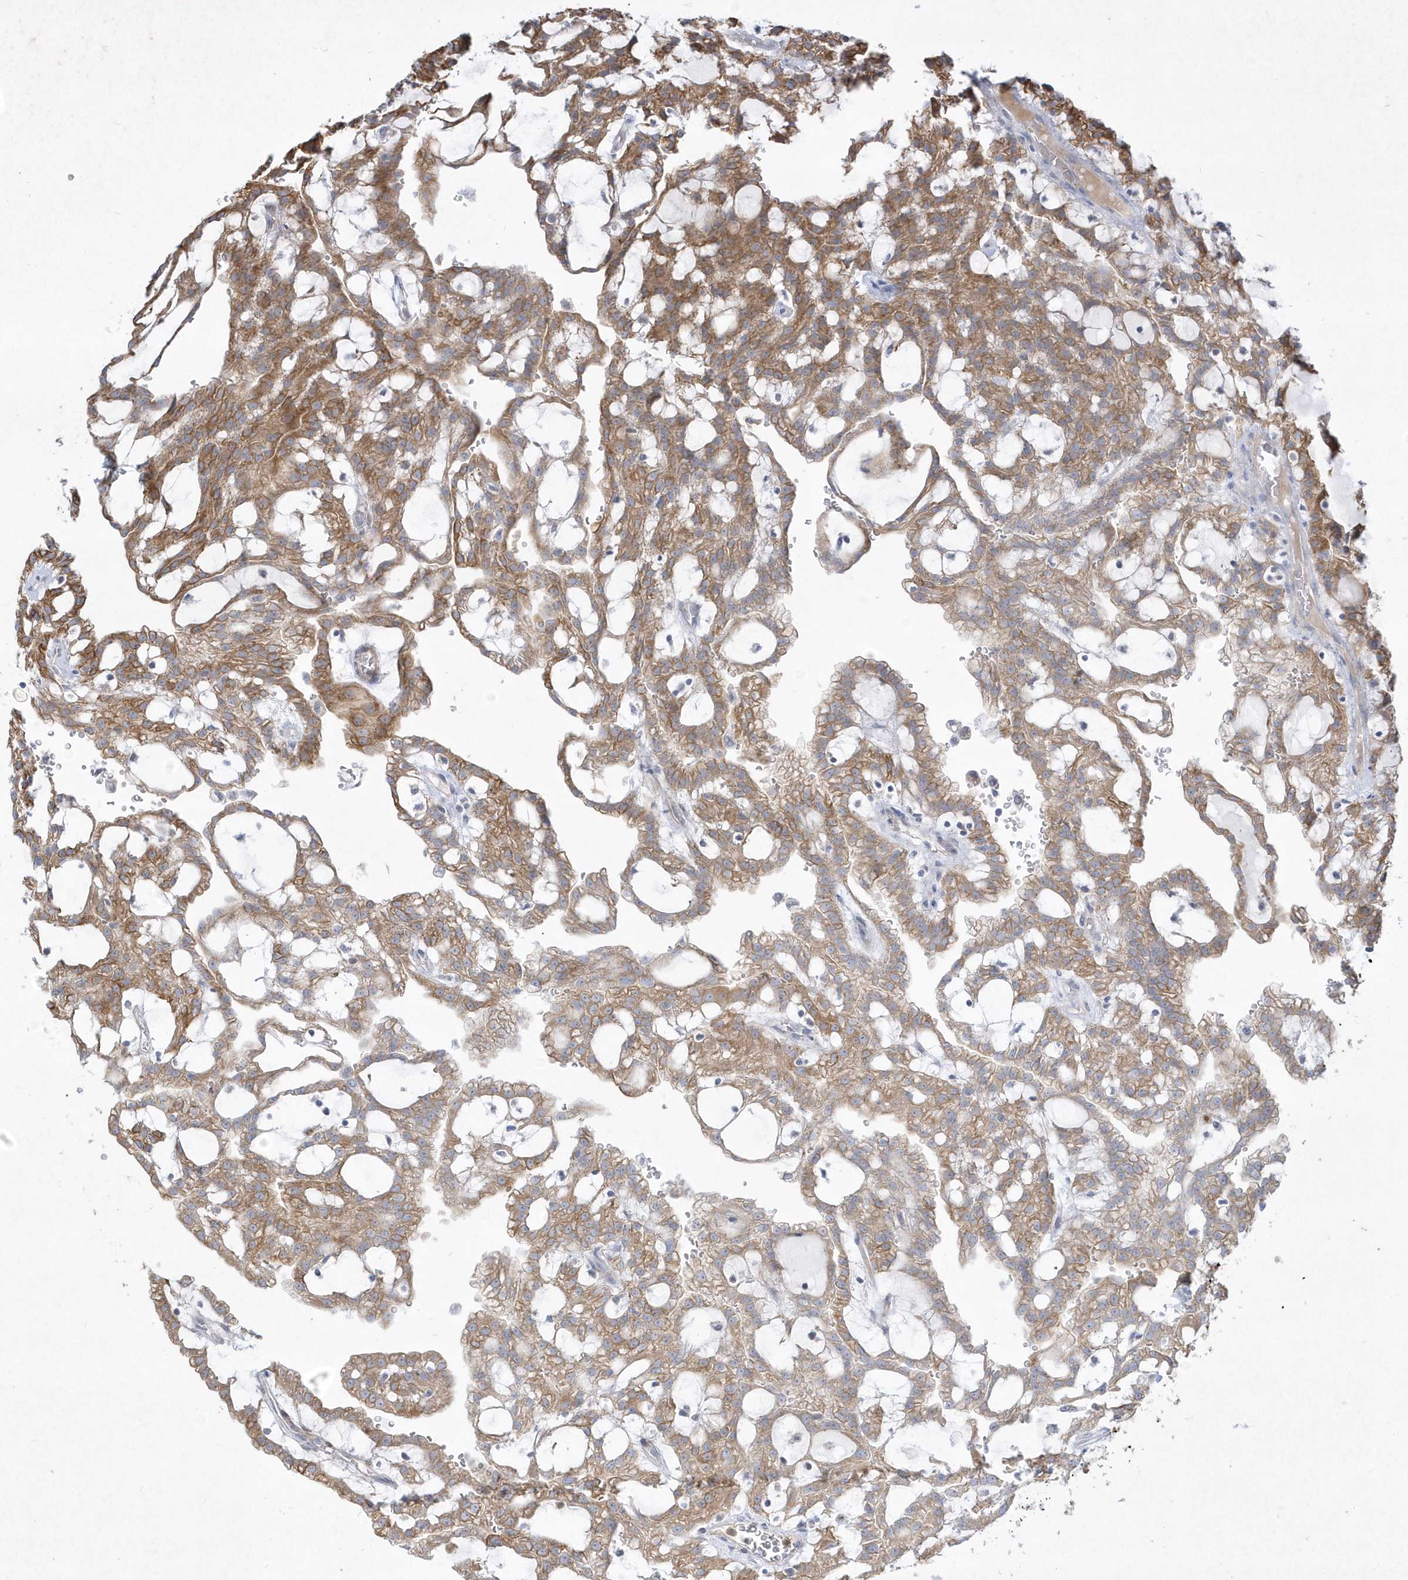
{"staining": {"intensity": "moderate", "quantity": ">75%", "location": "cytoplasmic/membranous"}, "tissue": "renal cancer", "cell_type": "Tumor cells", "image_type": "cancer", "snomed": [{"axis": "morphology", "description": "Adenocarcinoma, NOS"}, {"axis": "topography", "description": "Kidney"}], "caption": "DAB (3,3'-diaminobenzidine) immunohistochemical staining of renal cancer demonstrates moderate cytoplasmic/membranous protein positivity in about >75% of tumor cells.", "gene": "LARS1", "patient": {"sex": "male", "age": 63}}